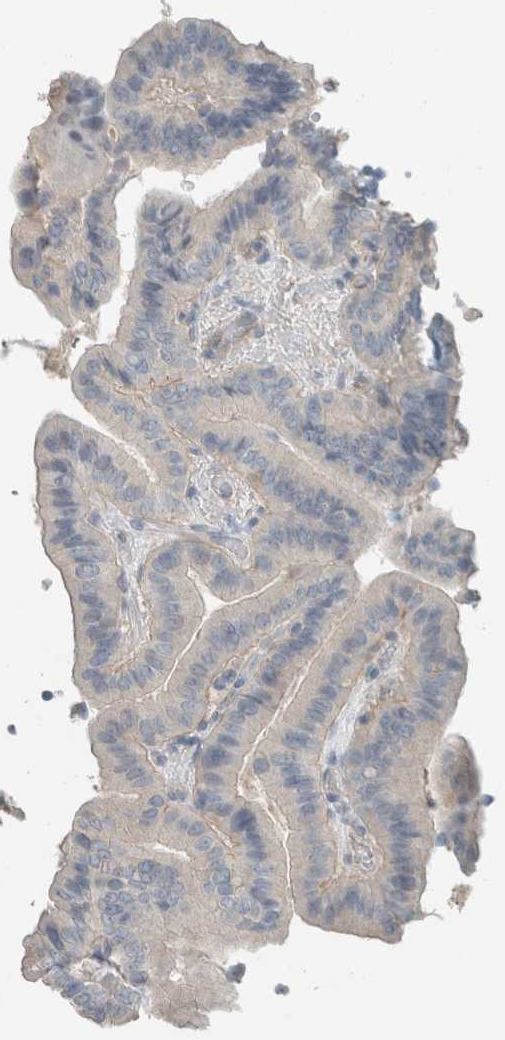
{"staining": {"intensity": "negative", "quantity": "none", "location": "none"}, "tissue": "thyroid cancer", "cell_type": "Tumor cells", "image_type": "cancer", "snomed": [{"axis": "morphology", "description": "Papillary adenocarcinoma, NOS"}, {"axis": "topography", "description": "Thyroid gland"}], "caption": "Immunohistochemistry (IHC) image of neoplastic tissue: thyroid cancer stained with DAB displays no significant protein staining in tumor cells.", "gene": "SCIN", "patient": {"sex": "male", "age": 33}}